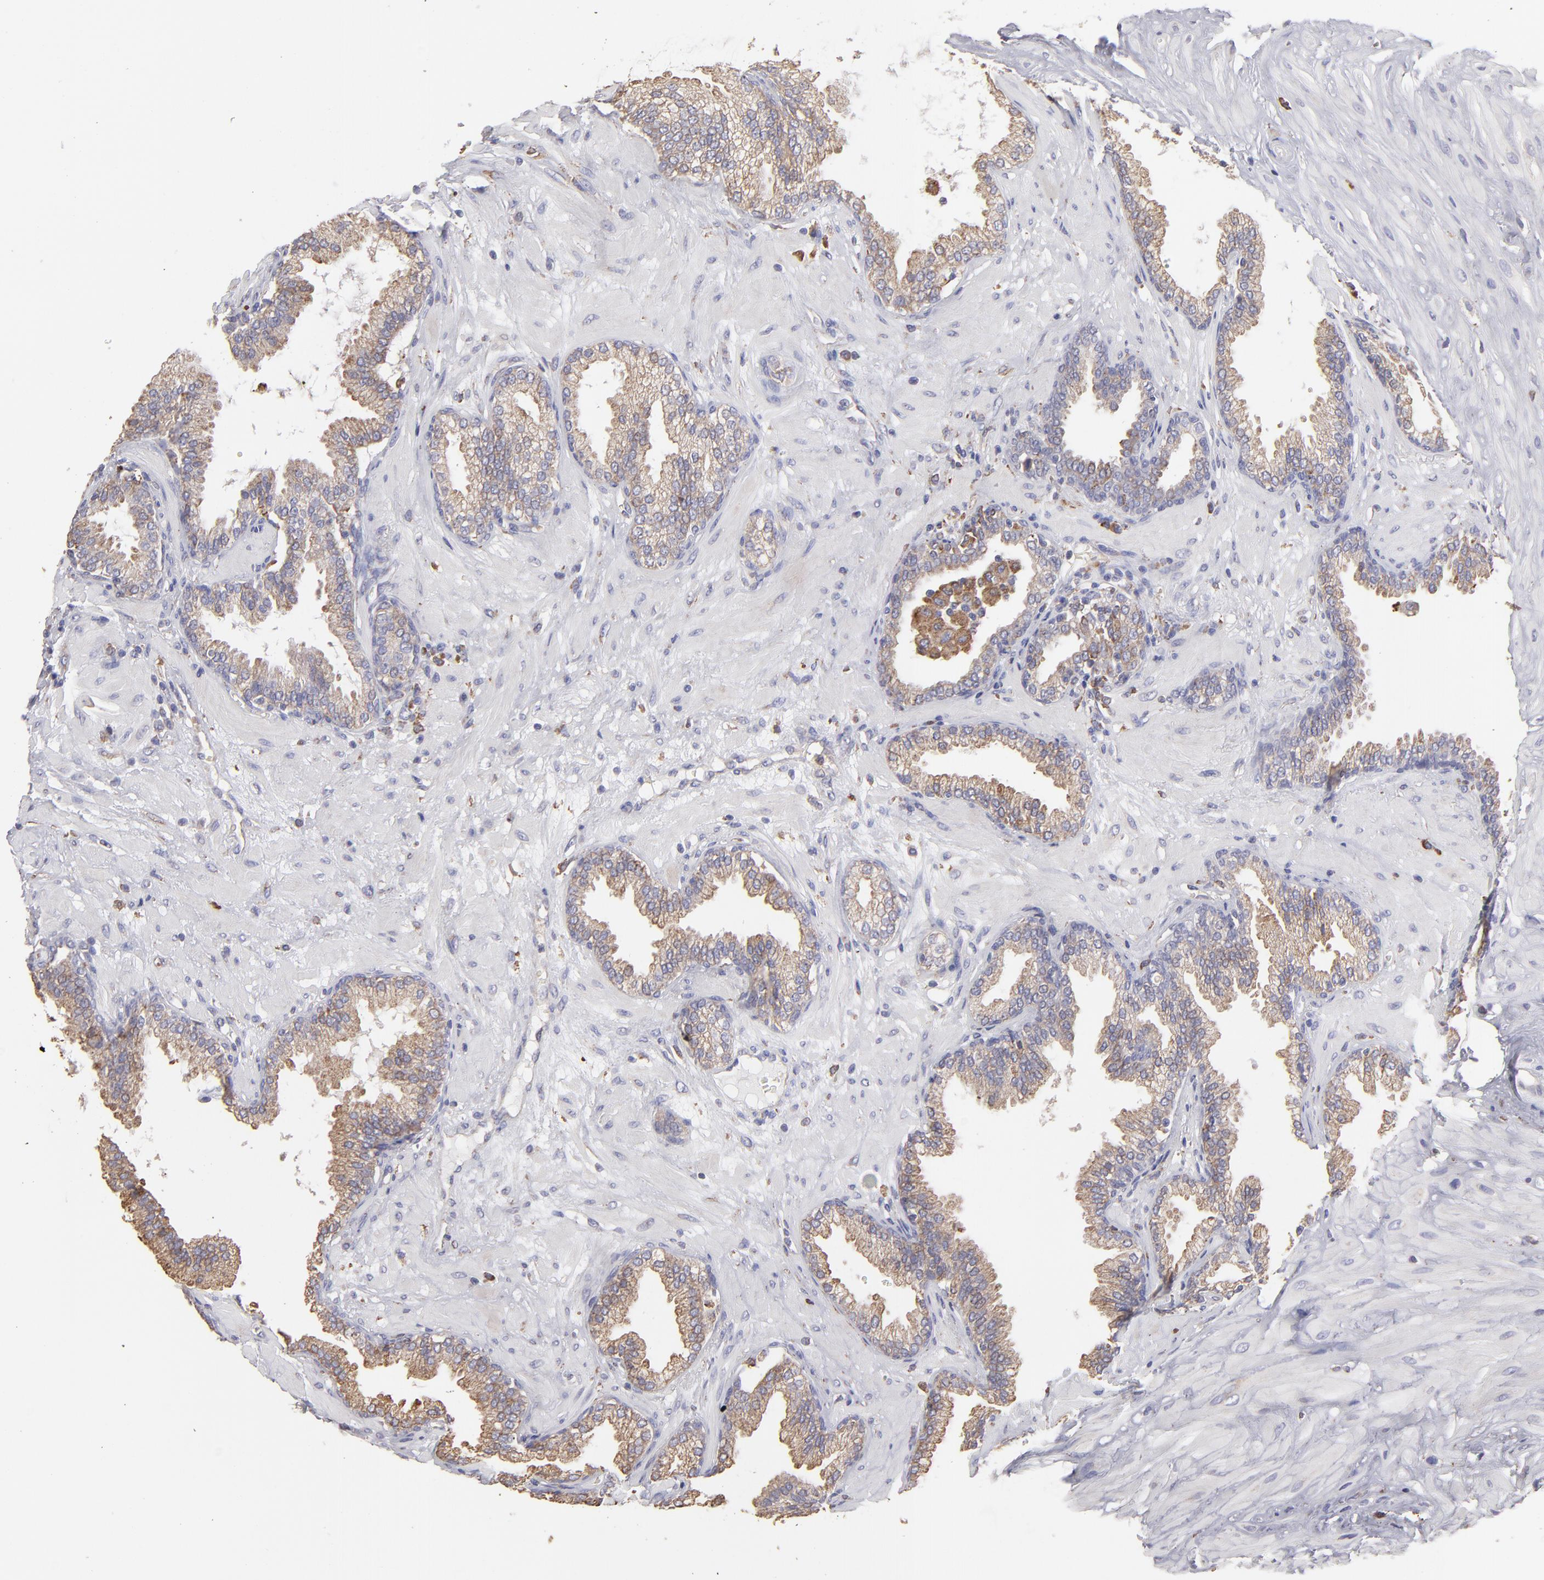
{"staining": {"intensity": "moderate", "quantity": ">75%", "location": "cytoplasmic/membranous"}, "tissue": "prostate", "cell_type": "Glandular cells", "image_type": "normal", "snomed": [{"axis": "morphology", "description": "Normal tissue, NOS"}, {"axis": "topography", "description": "Prostate"}], "caption": "Brown immunohistochemical staining in unremarkable prostate exhibits moderate cytoplasmic/membranous expression in about >75% of glandular cells.", "gene": "CALR", "patient": {"sex": "male", "age": 64}}